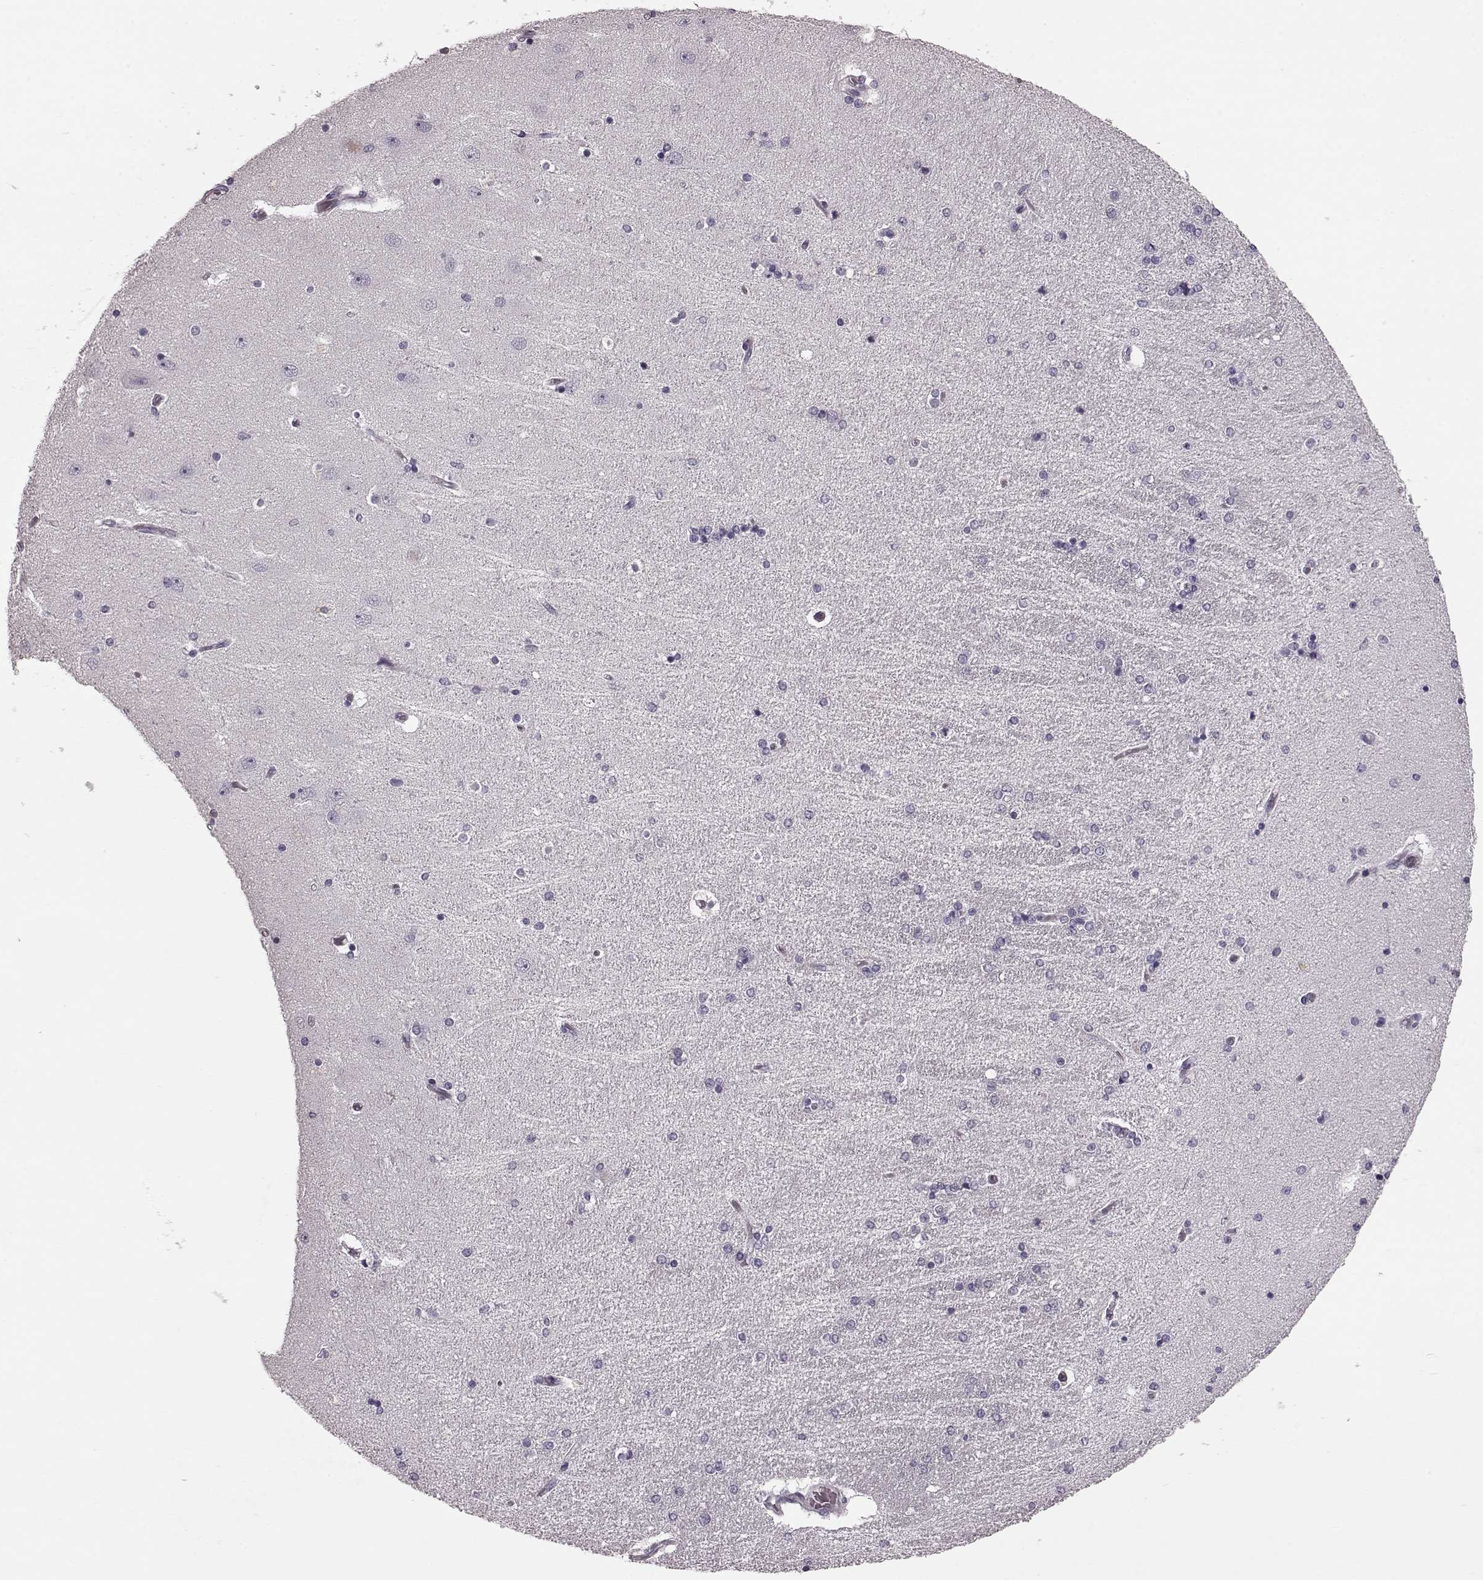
{"staining": {"intensity": "negative", "quantity": "none", "location": "none"}, "tissue": "hippocampus", "cell_type": "Glial cells", "image_type": "normal", "snomed": [{"axis": "morphology", "description": "Normal tissue, NOS"}, {"axis": "topography", "description": "Hippocampus"}], "caption": "The IHC micrograph has no significant positivity in glial cells of hippocampus.", "gene": "CST7", "patient": {"sex": "female", "age": 54}}